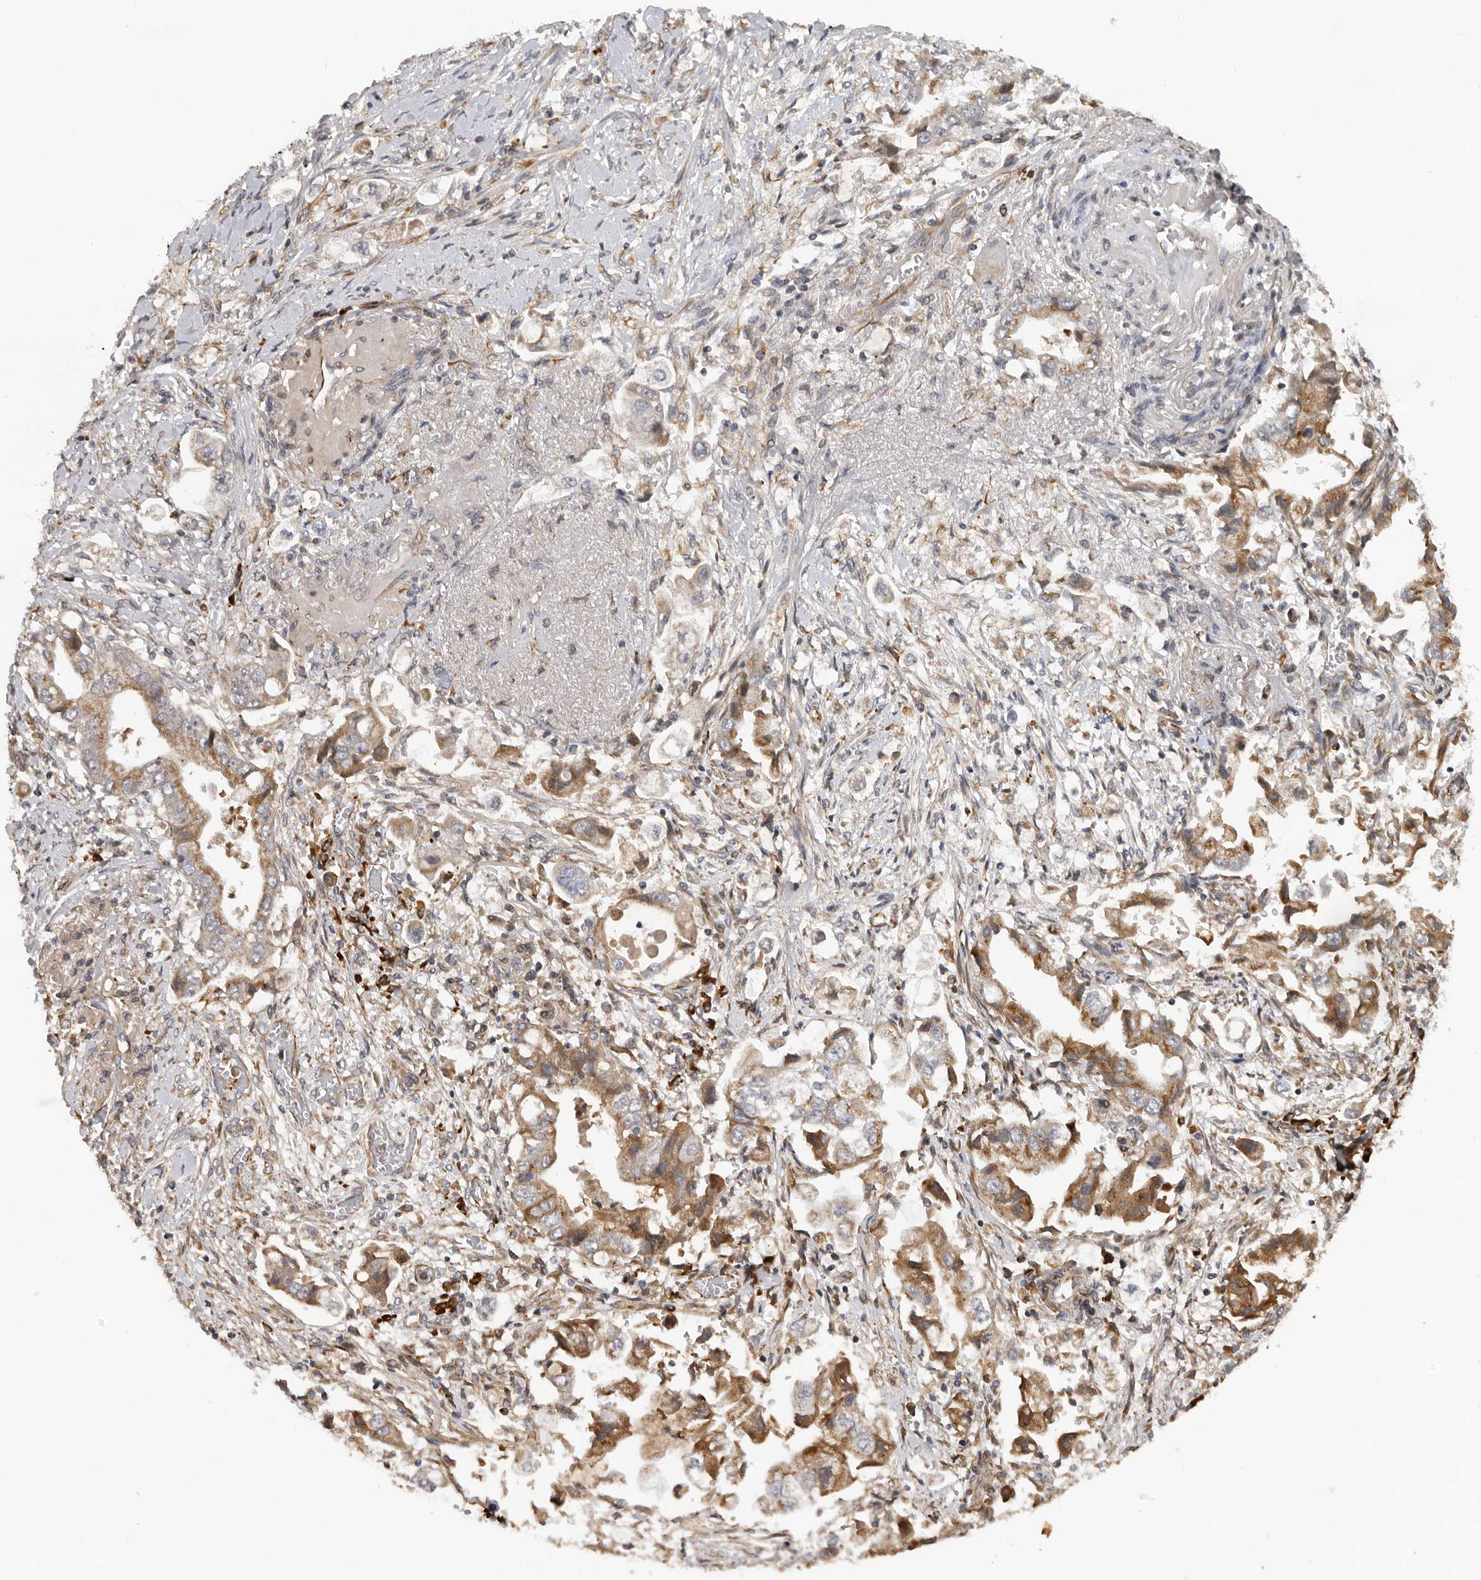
{"staining": {"intensity": "moderate", "quantity": ">75%", "location": "cytoplasmic/membranous"}, "tissue": "stomach cancer", "cell_type": "Tumor cells", "image_type": "cancer", "snomed": [{"axis": "morphology", "description": "Adenocarcinoma, NOS"}, {"axis": "topography", "description": "Stomach"}], "caption": "DAB immunohistochemical staining of stomach adenocarcinoma demonstrates moderate cytoplasmic/membranous protein expression in about >75% of tumor cells.", "gene": "RNF157", "patient": {"sex": "male", "age": 62}}